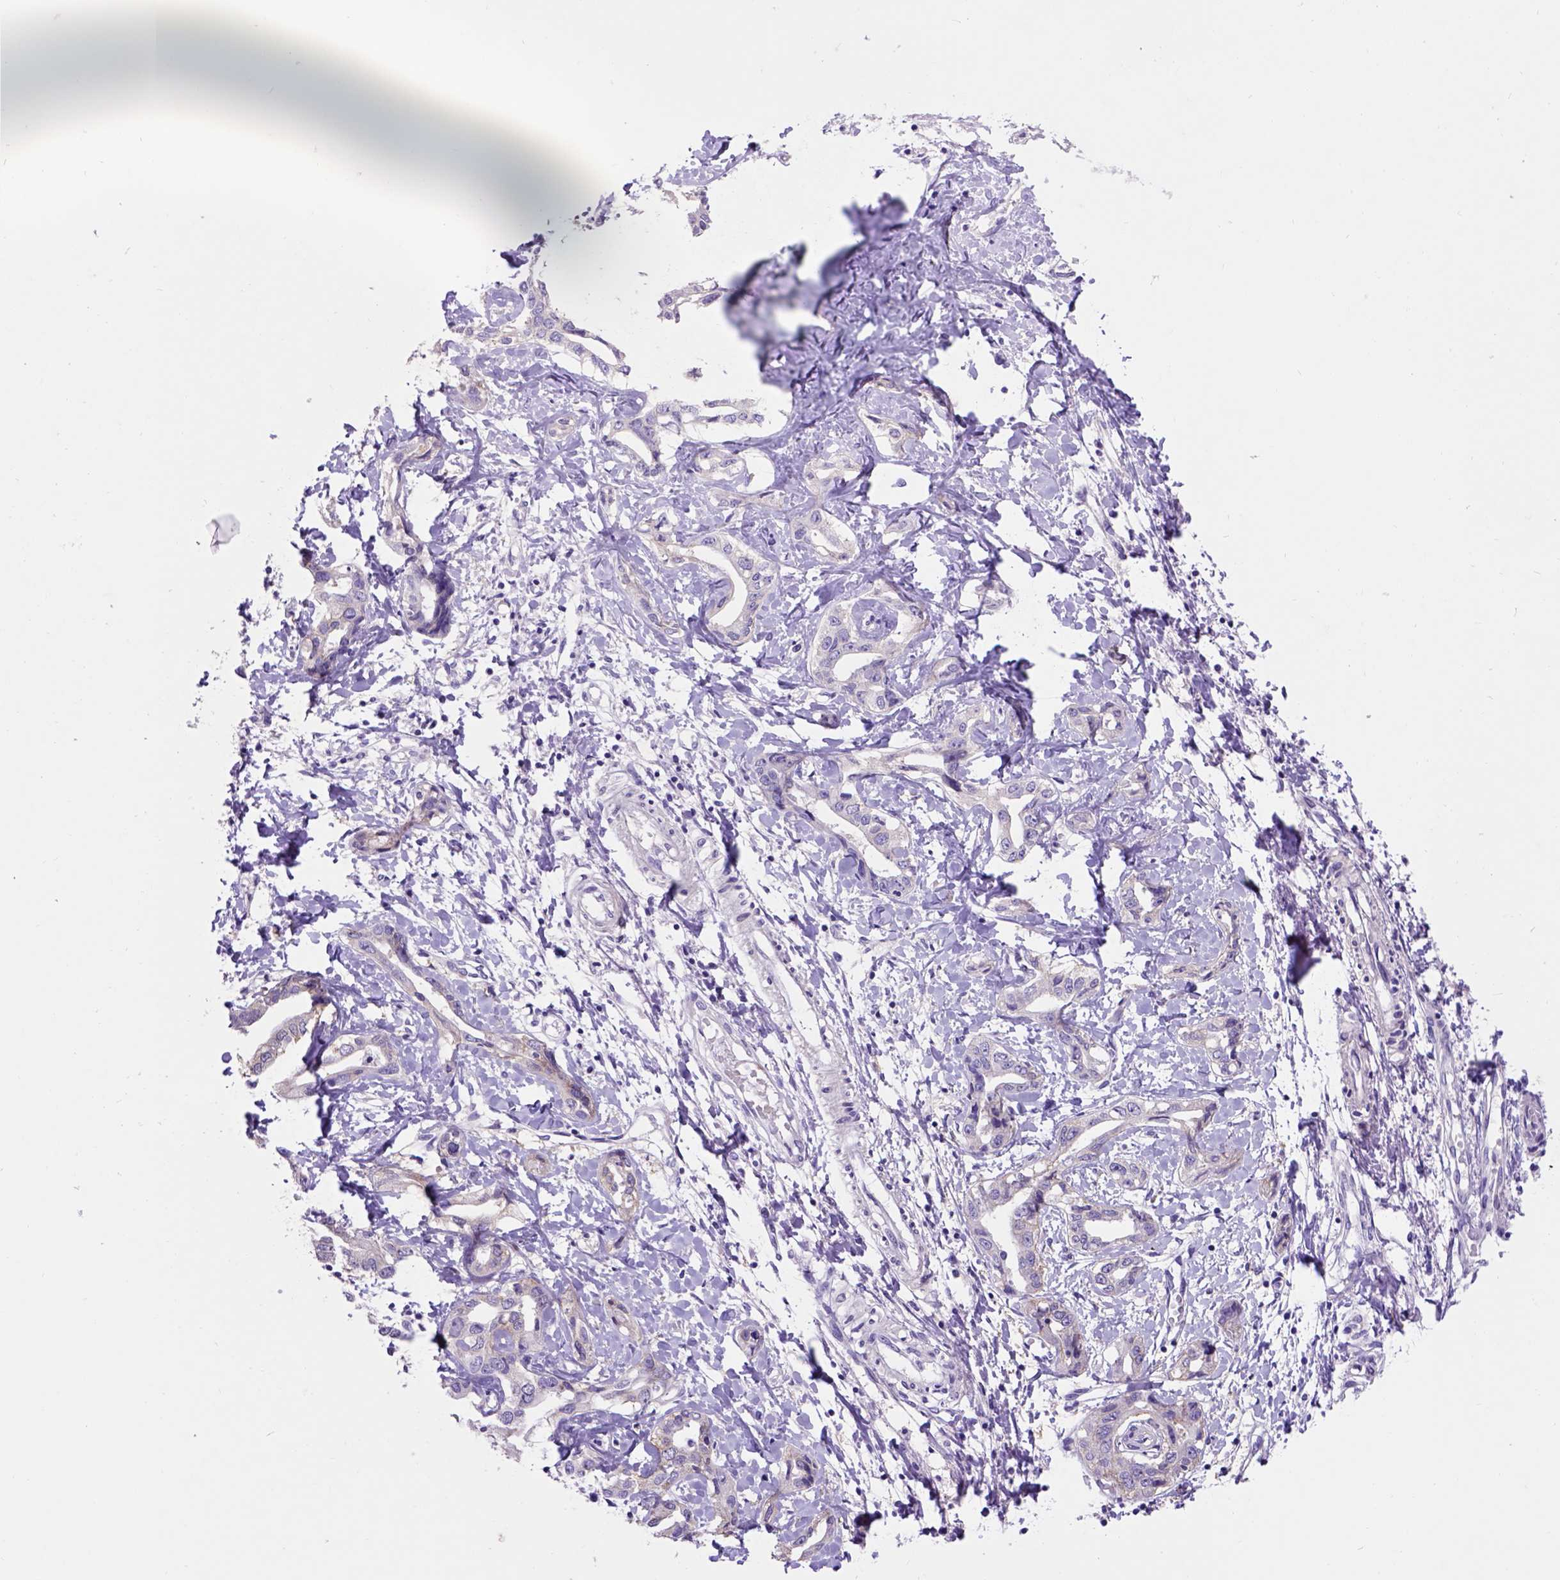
{"staining": {"intensity": "negative", "quantity": "none", "location": "none"}, "tissue": "liver cancer", "cell_type": "Tumor cells", "image_type": "cancer", "snomed": [{"axis": "morphology", "description": "Cholangiocarcinoma"}, {"axis": "topography", "description": "Liver"}], "caption": "DAB (3,3'-diaminobenzidine) immunohistochemical staining of liver cancer (cholangiocarcinoma) exhibits no significant staining in tumor cells.", "gene": "EGFR", "patient": {"sex": "male", "age": 59}}